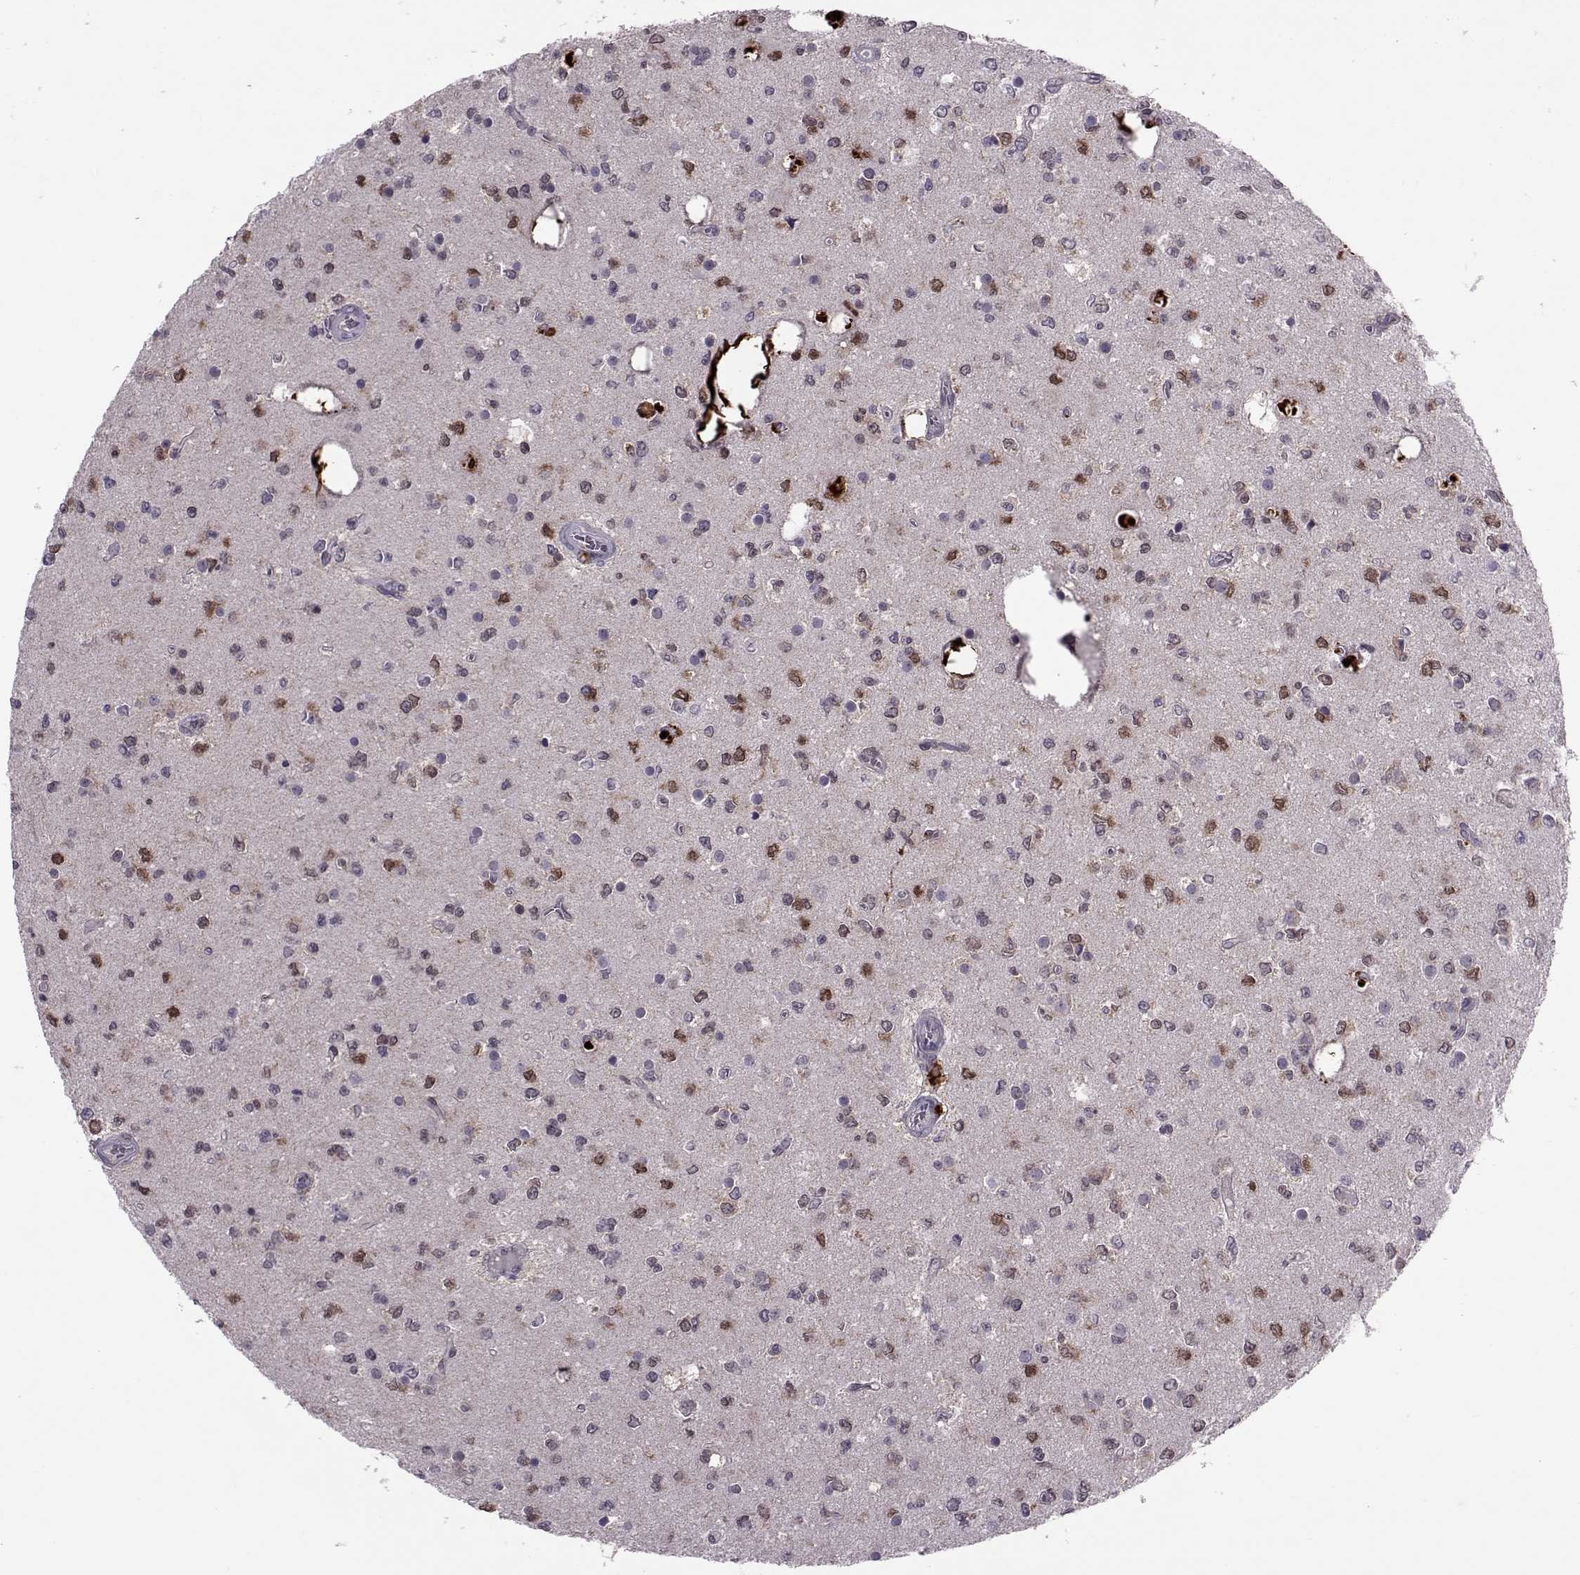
{"staining": {"intensity": "strong", "quantity": "<25%", "location": "nuclear"}, "tissue": "glioma", "cell_type": "Tumor cells", "image_type": "cancer", "snomed": [{"axis": "morphology", "description": "Glioma, malignant, Low grade"}, {"axis": "topography", "description": "Brain"}], "caption": "A brown stain labels strong nuclear staining of a protein in glioma tumor cells. The protein is shown in brown color, while the nuclei are stained blue.", "gene": "CDK4", "patient": {"sex": "female", "age": 45}}